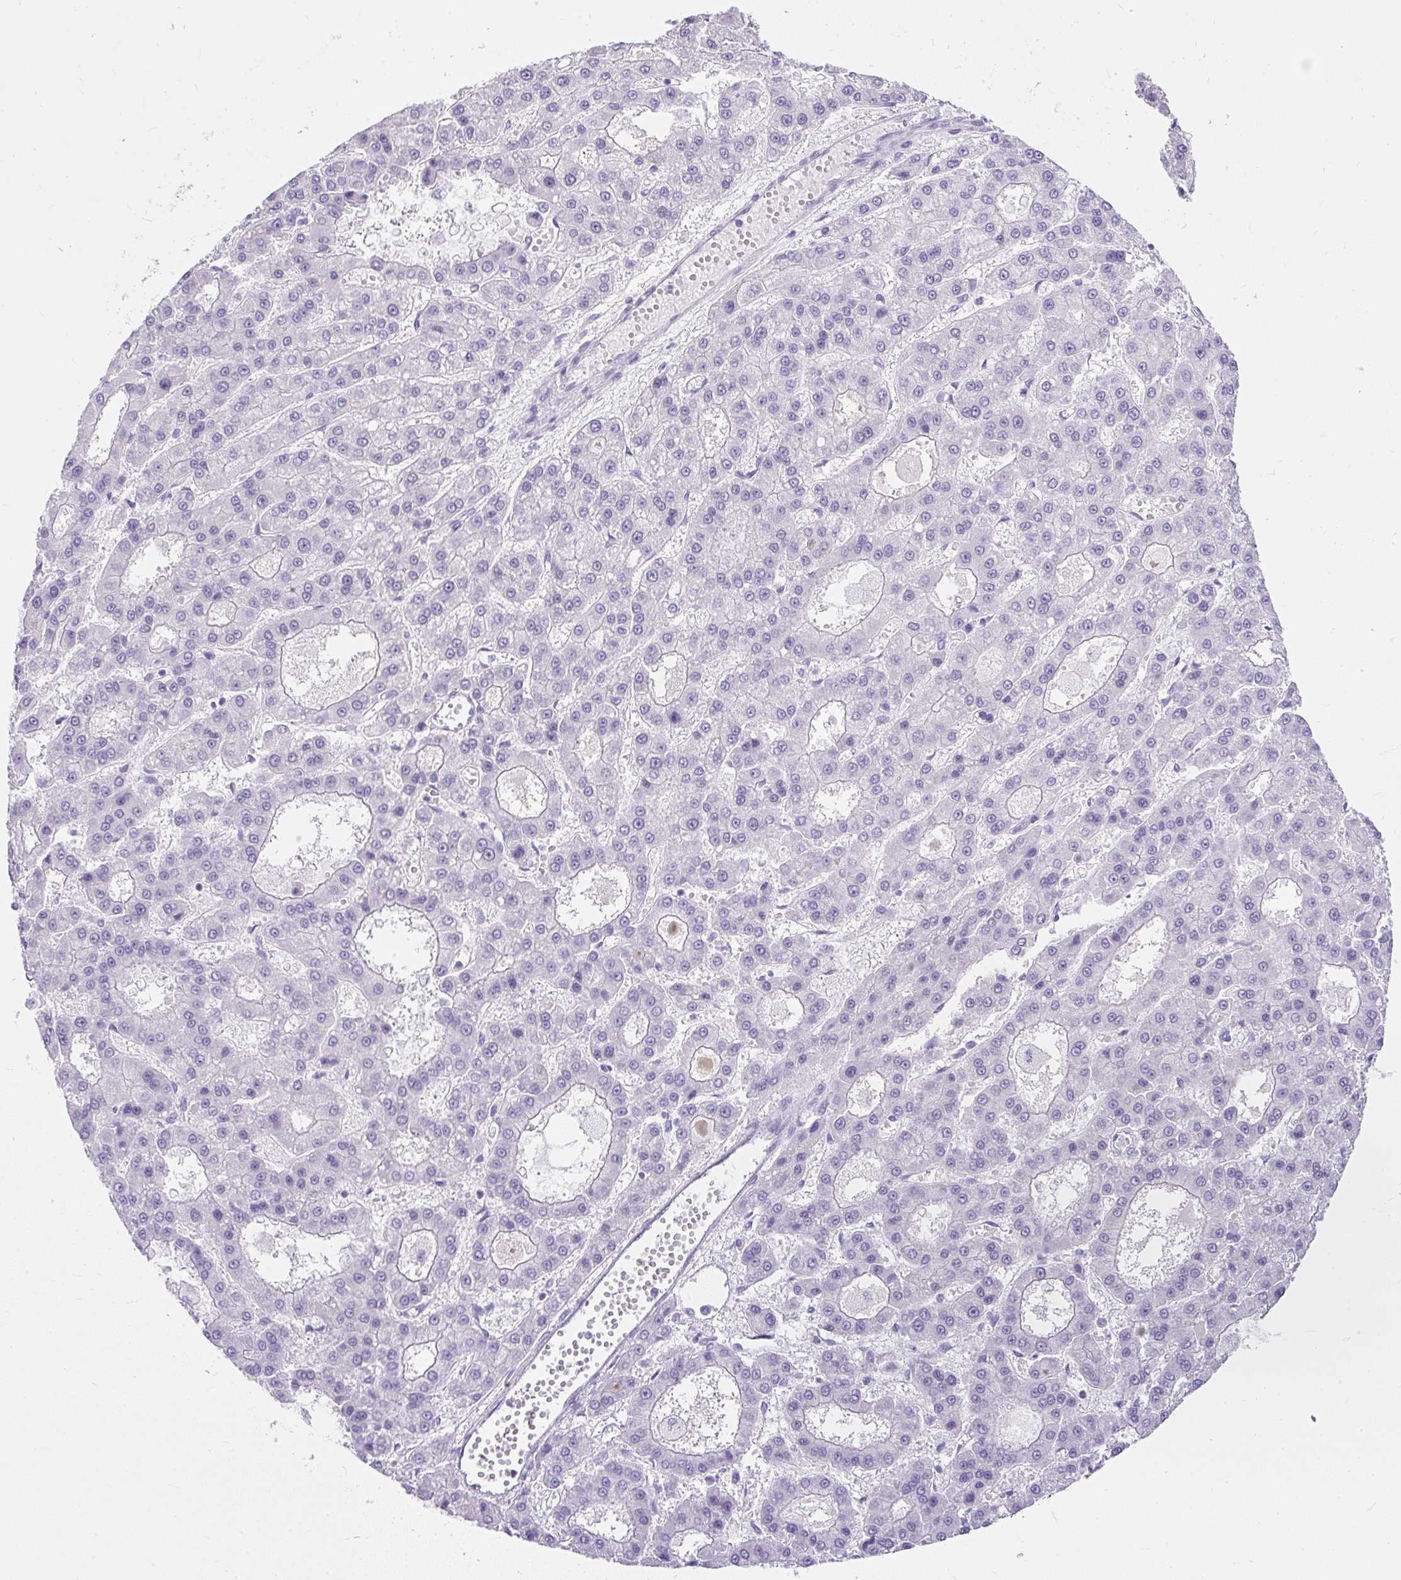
{"staining": {"intensity": "negative", "quantity": "none", "location": "none"}, "tissue": "liver cancer", "cell_type": "Tumor cells", "image_type": "cancer", "snomed": [{"axis": "morphology", "description": "Carcinoma, Hepatocellular, NOS"}, {"axis": "topography", "description": "Liver"}], "caption": "Tumor cells are negative for protein expression in human hepatocellular carcinoma (liver).", "gene": "PLCXD2", "patient": {"sex": "male", "age": 70}}